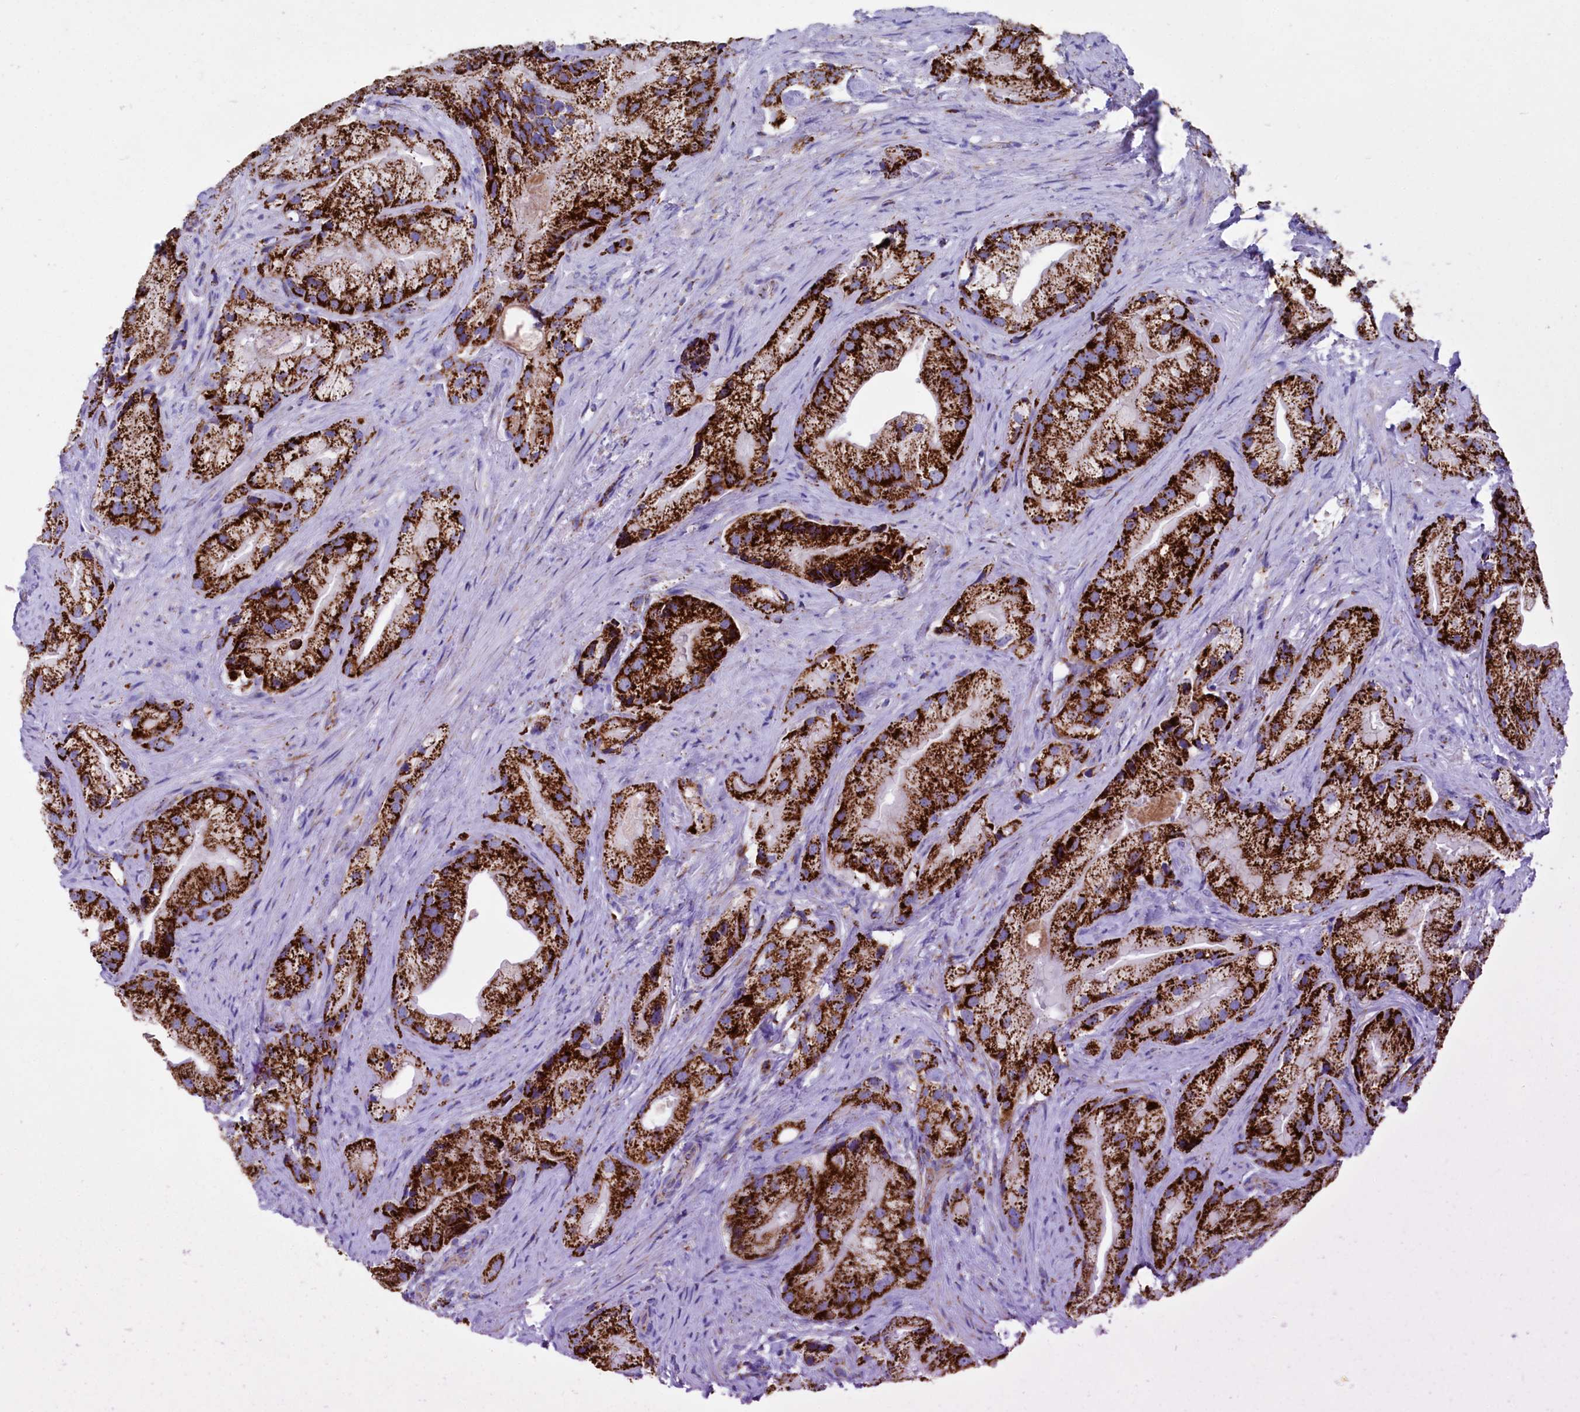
{"staining": {"intensity": "strong", "quantity": ">75%", "location": "cytoplasmic/membranous"}, "tissue": "prostate cancer", "cell_type": "Tumor cells", "image_type": "cancer", "snomed": [{"axis": "morphology", "description": "Adenocarcinoma, Low grade"}, {"axis": "topography", "description": "Prostate"}], "caption": "Low-grade adenocarcinoma (prostate) stained for a protein shows strong cytoplasmic/membranous positivity in tumor cells.", "gene": "MMAB", "patient": {"sex": "male", "age": 71}}